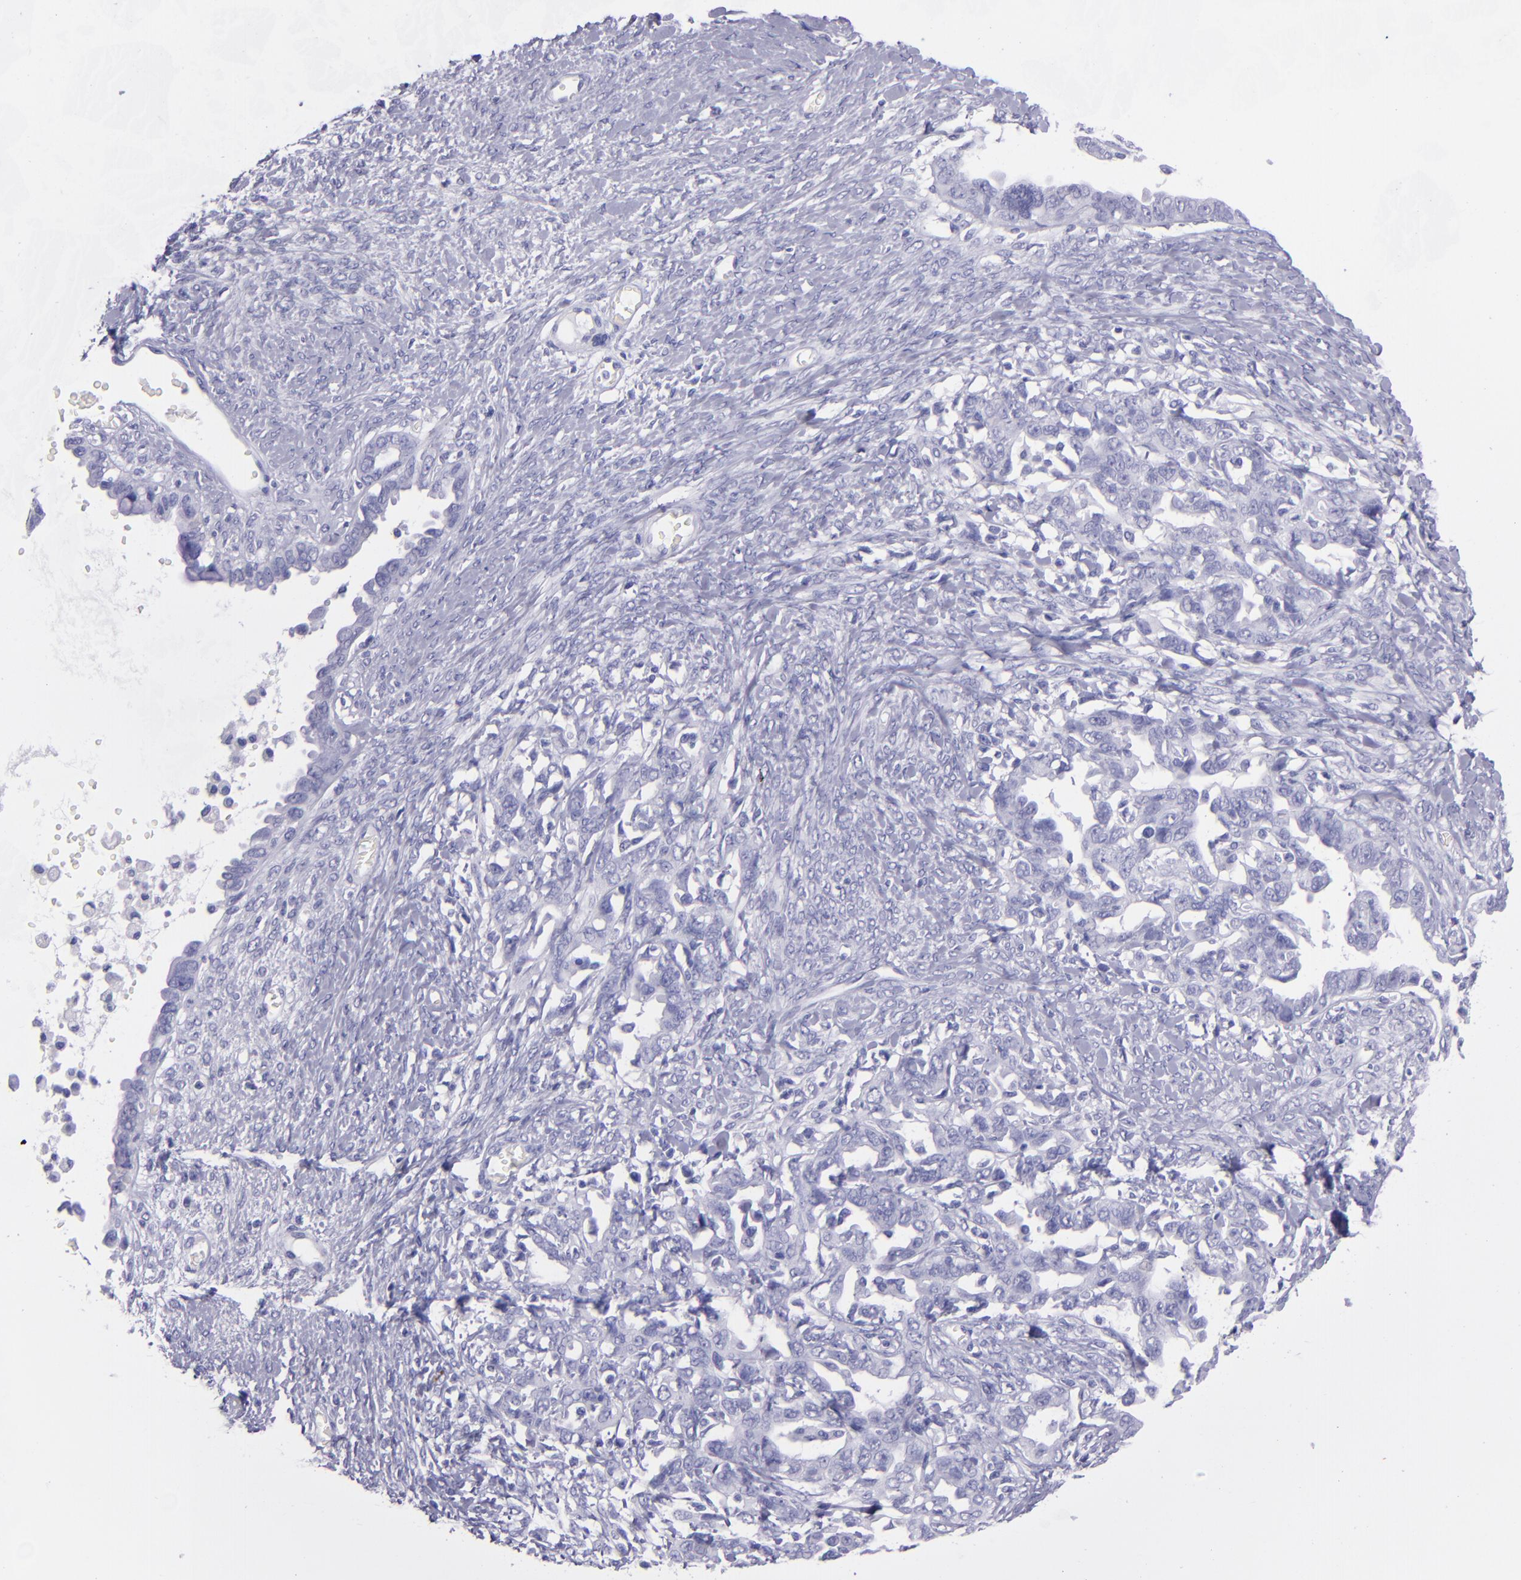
{"staining": {"intensity": "negative", "quantity": "none", "location": "none"}, "tissue": "ovarian cancer", "cell_type": "Tumor cells", "image_type": "cancer", "snomed": [{"axis": "morphology", "description": "Cystadenocarcinoma, serous, NOS"}, {"axis": "topography", "description": "Ovary"}], "caption": "Tumor cells are negative for protein expression in human serous cystadenocarcinoma (ovarian).", "gene": "TNNT3", "patient": {"sex": "female", "age": 69}}